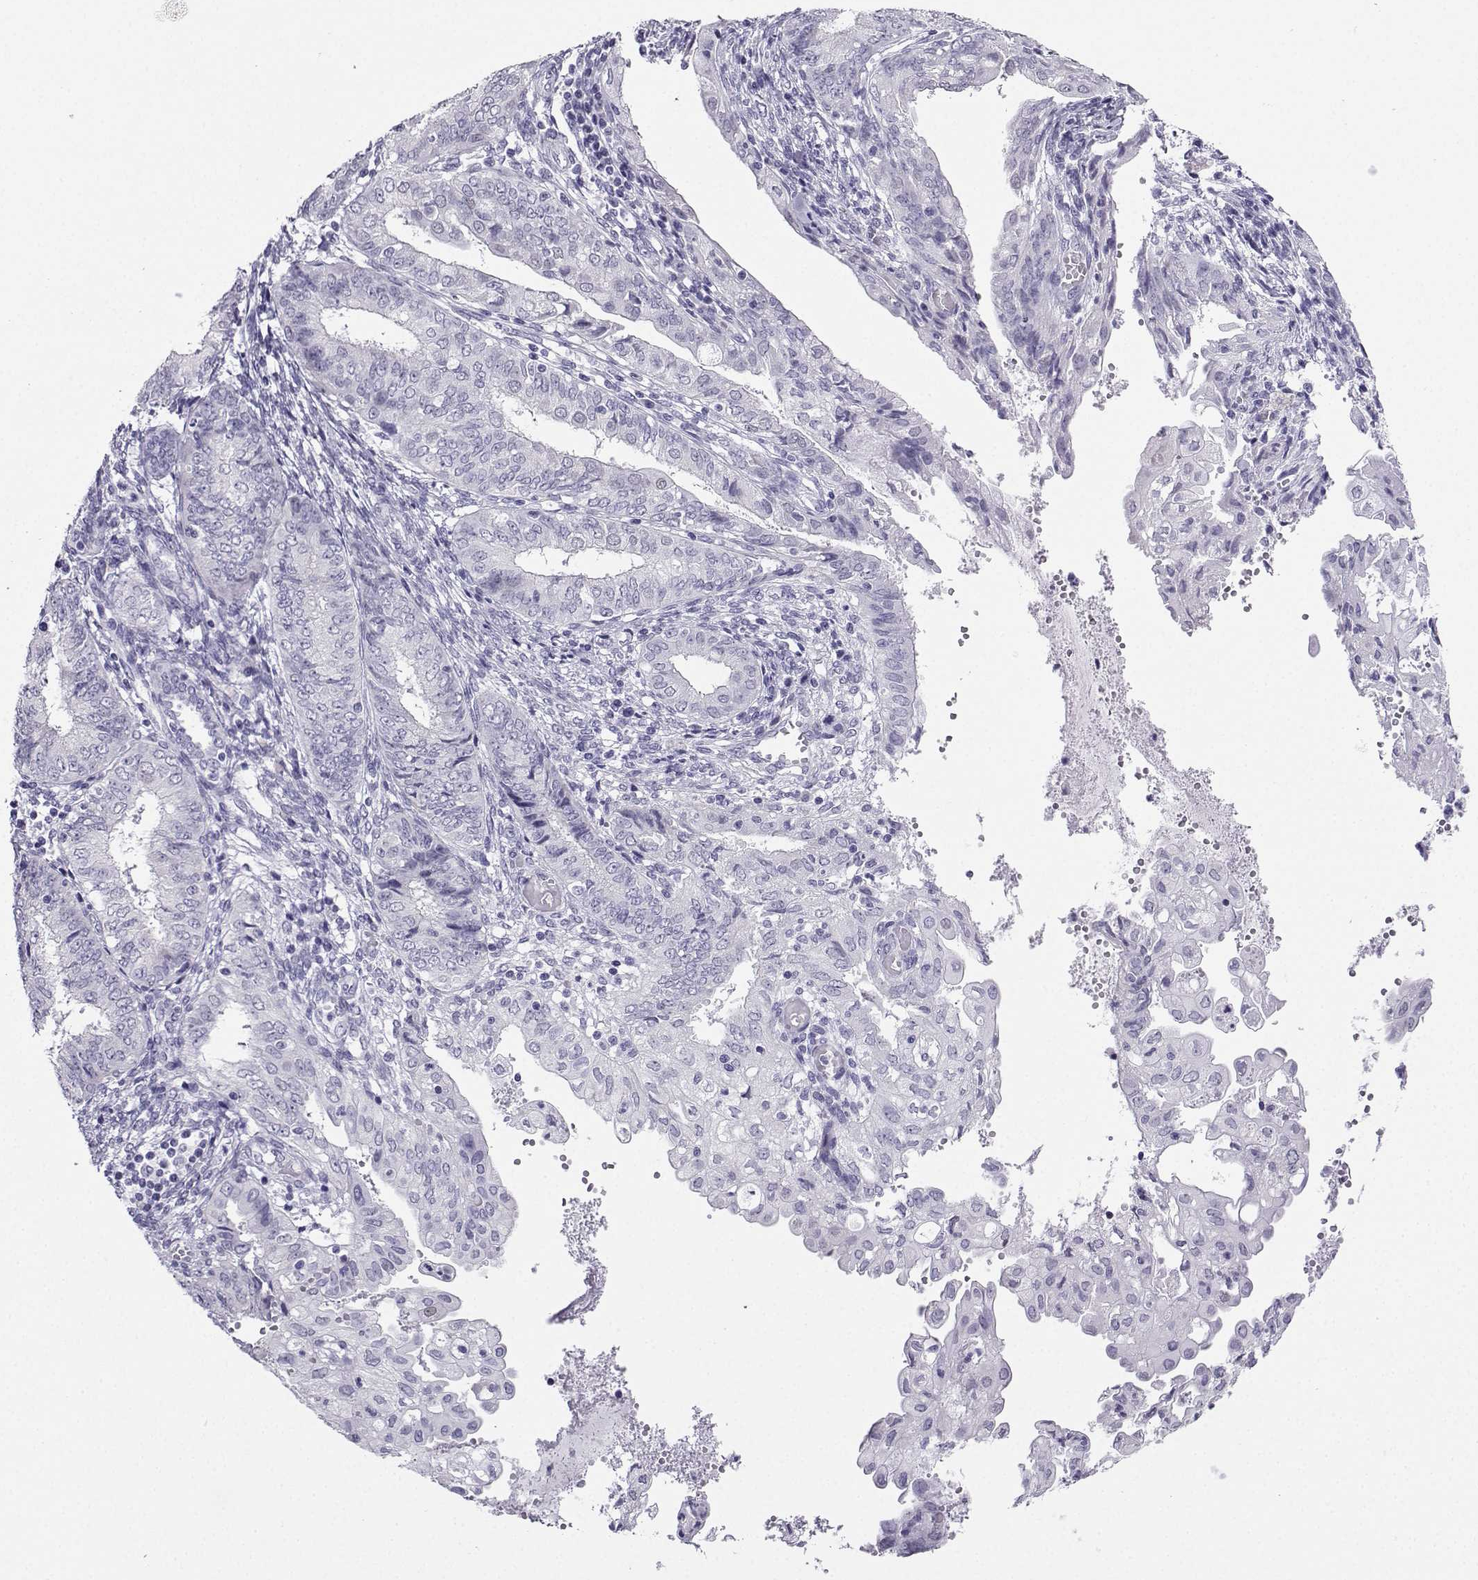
{"staining": {"intensity": "negative", "quantity": "none", "location": "none"}, "tissue": "endometrial cancer", "cell_type": "Tumor cells", "image_type": "cancer", "snomed": [{"axis": "morphology", "description": "Adenocarcinoma, NOS"}, {"axis": "topography", "description": "Endometrium"}], "caption": "Immunohistochemistry (IHC) histopathology image of endometrial adenocarcinoma stained for a protein (brown), which reveals no staining in tumor cells.", "gene": "KIF17", "patient": {"sex": "female", "age": 68}}